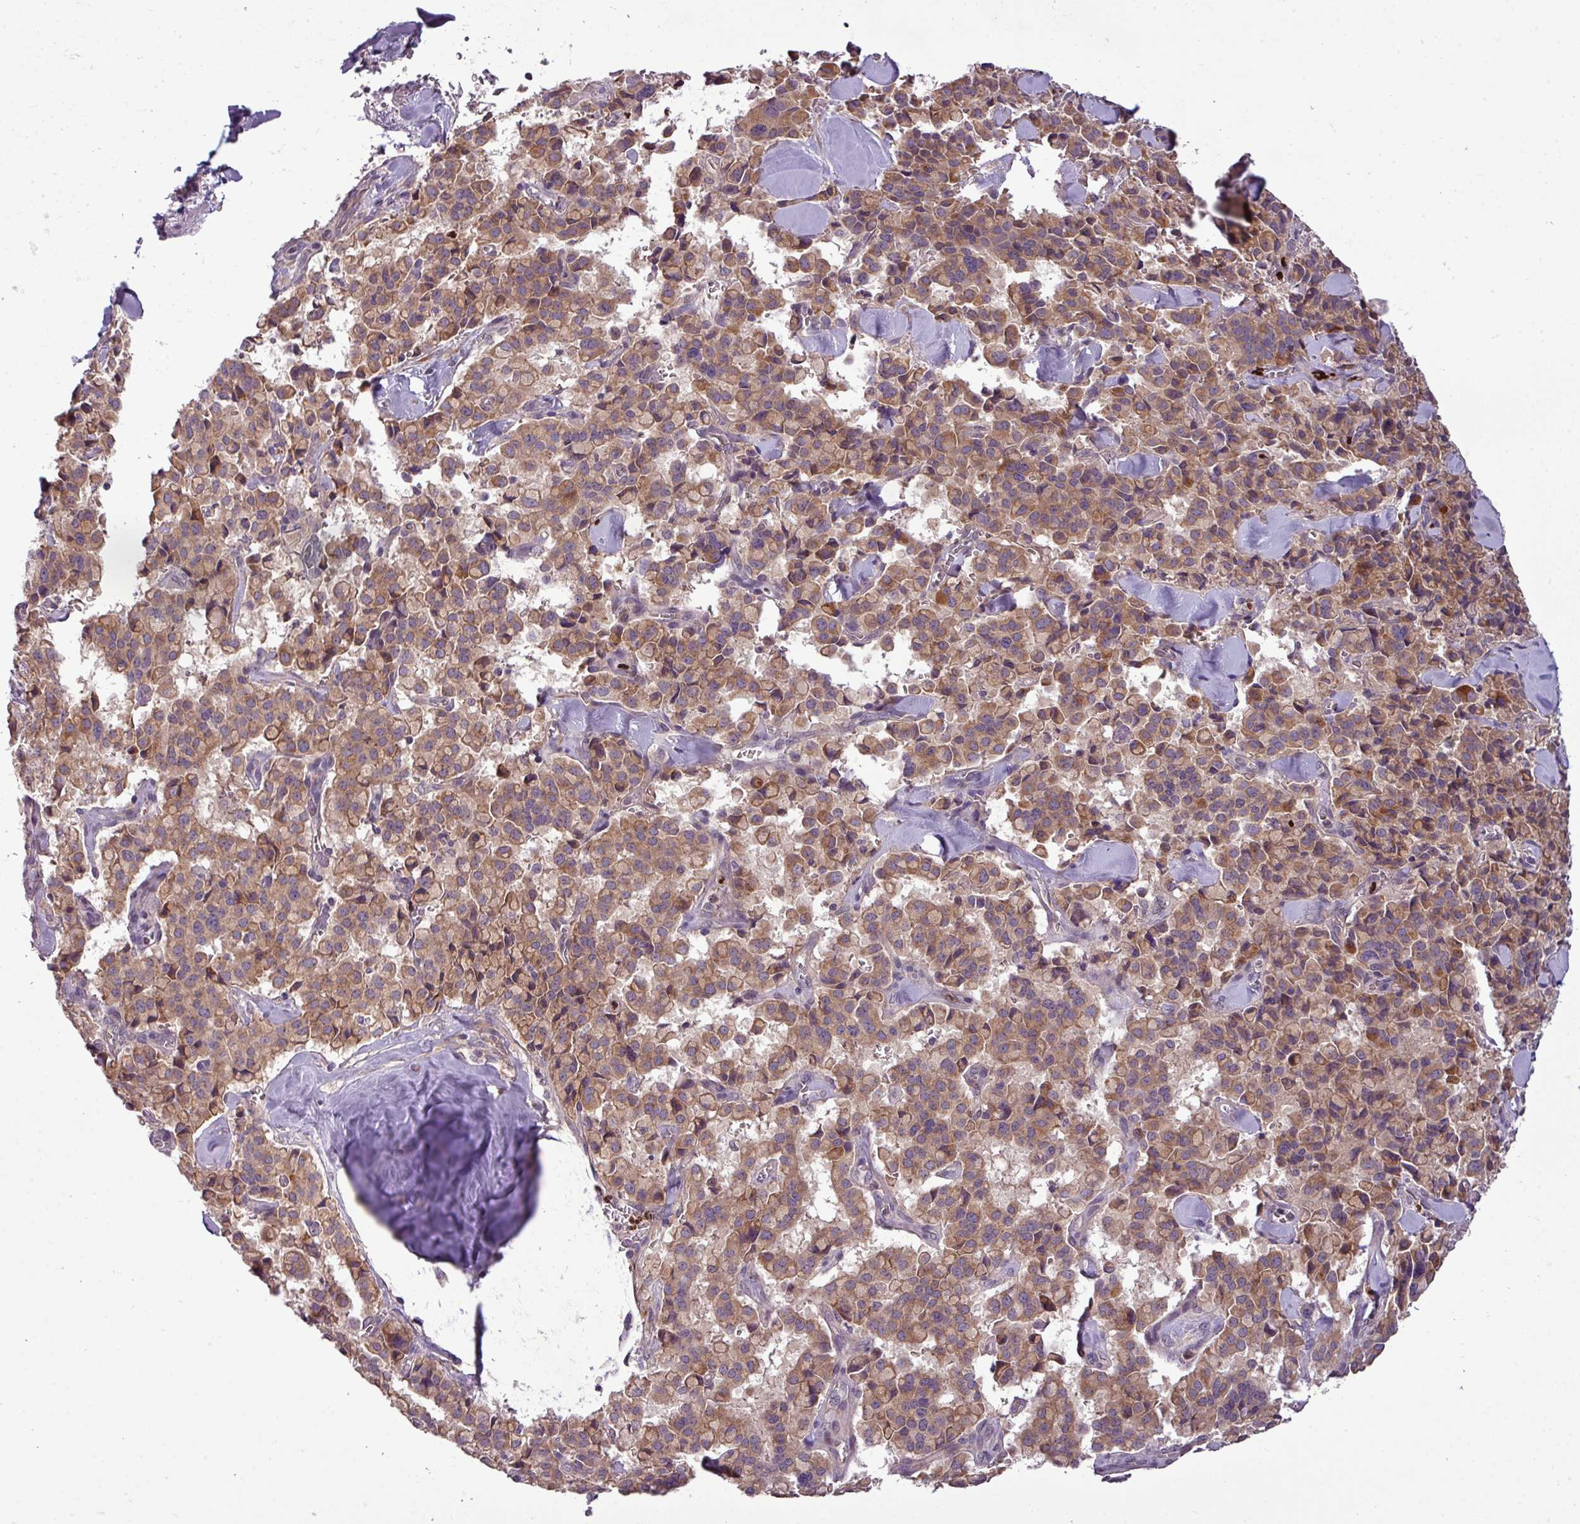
{"staining": {"intensity": "moderate", "quantity": ">75%", "location": "cytoplasmic/membranous"}, "tissue": "pancreatic cancer", "cell_type": "Tumor cells", "image_type": "cancer", "snomed": [{"axis": "morphology", "description": "Adenocarcinoma, NOS"}, {"axis": "topography", "description": "Pancreas"}], "caption": "Moderate cytoplasmic/membranous expression for a protein is appreciated in approximately >75% of tumor cells of pancreatic cancer (adenocarcinoma) using IHC.", "gene": "PAPLN", "patient": {"sex": "male", "age": 65}}